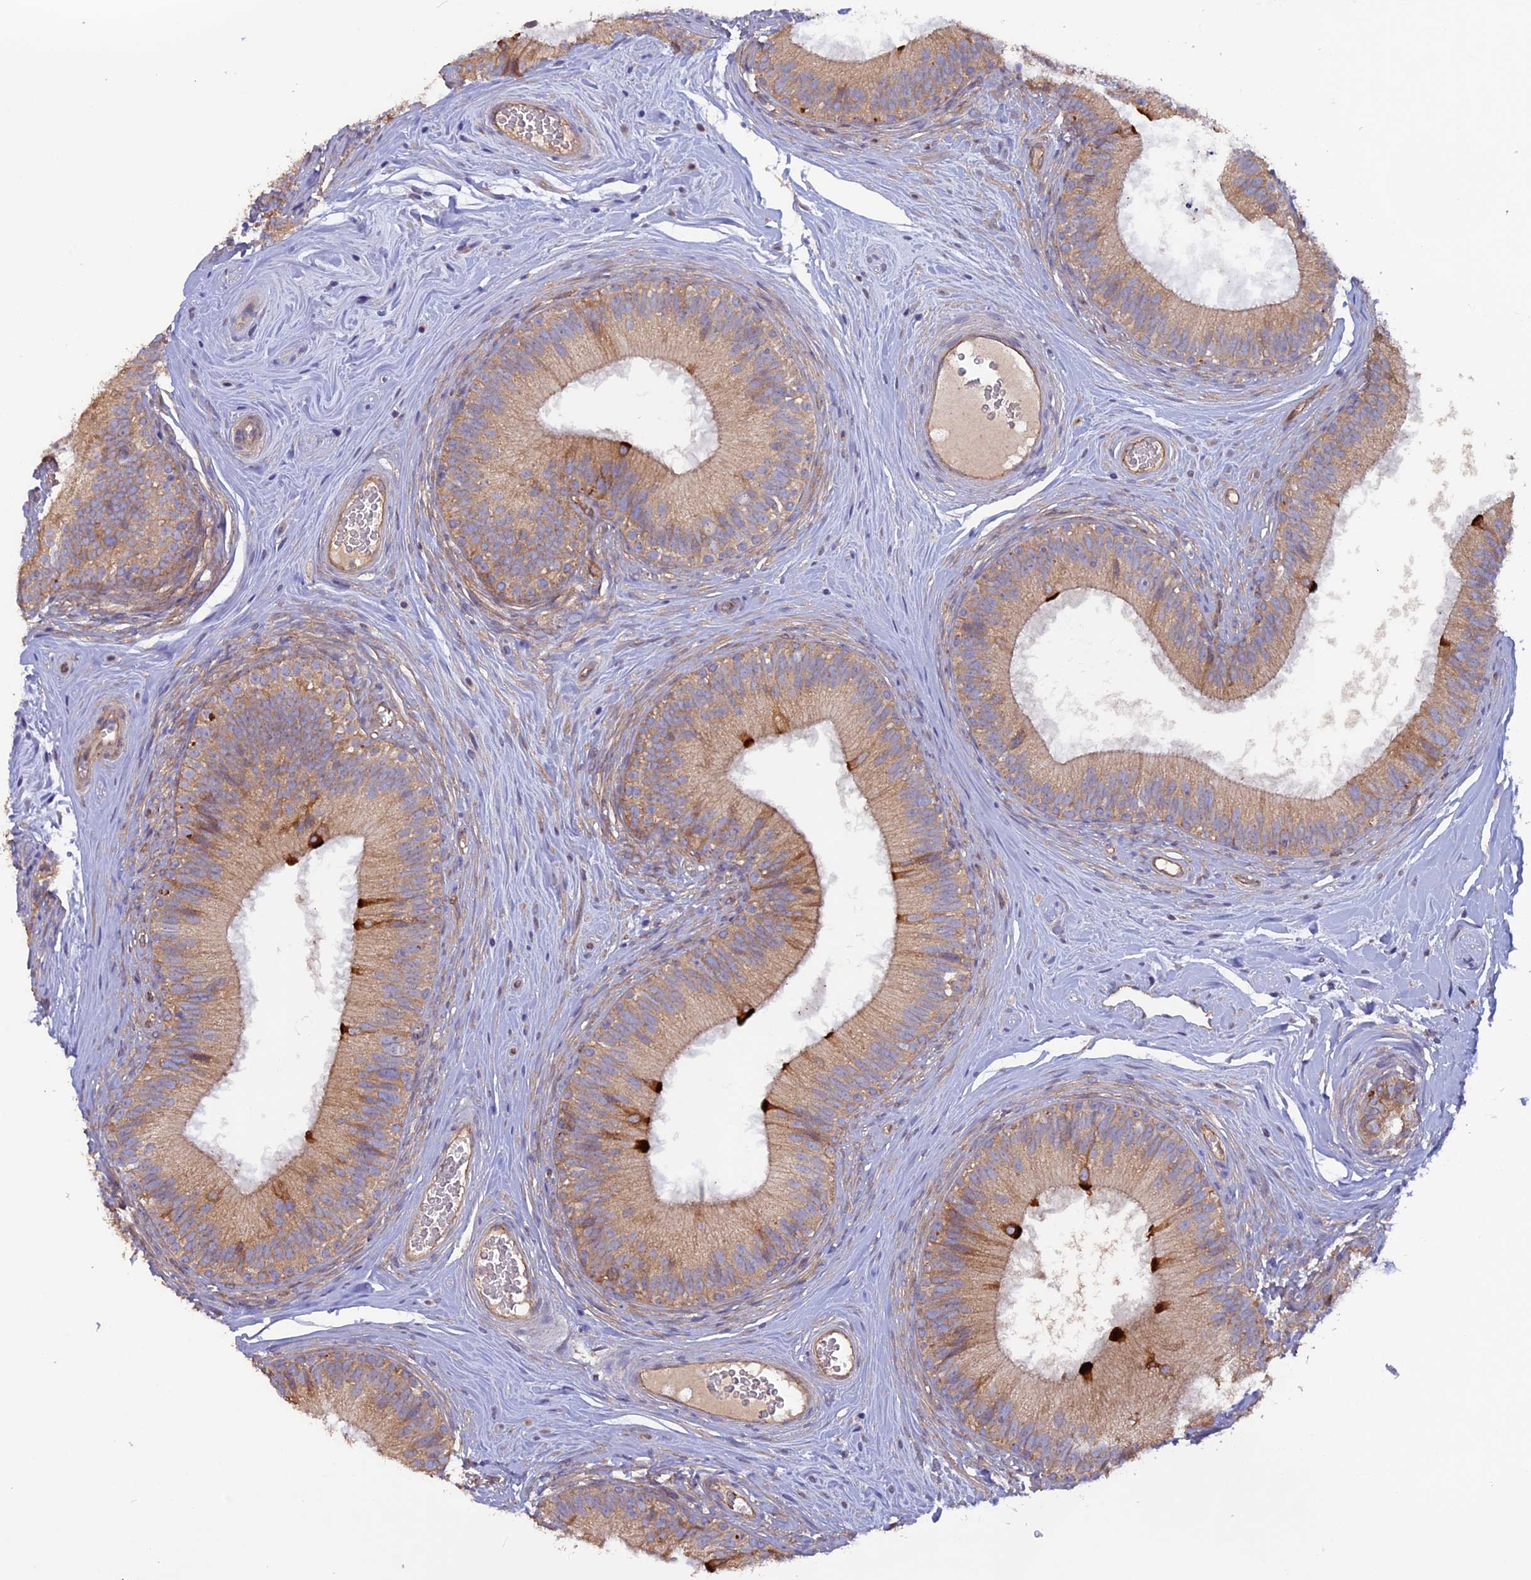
{"staining": {"intensity": "strong", "quantity": "<25%", "location": "cytoplasmic/membranous"}, "tissue": "epididymis", "cell_type": "Glandular cells", "image_type": "normal", "snomed": [{"axis": "morphology", "description": "Normal tissue, NOS"}, {"axis": "topography", "description": "Epididymis"}], "caption": "Strong cytoplasmic/membranous positivity is present in about <25% of glandular cells in unremarkable epididymis. Immunohistochemistry (ihc) stains the protein in brown and the nuclei are stained blue.", "gene": "DUS3L", "patient": {"sex": "male", "age": 33}}